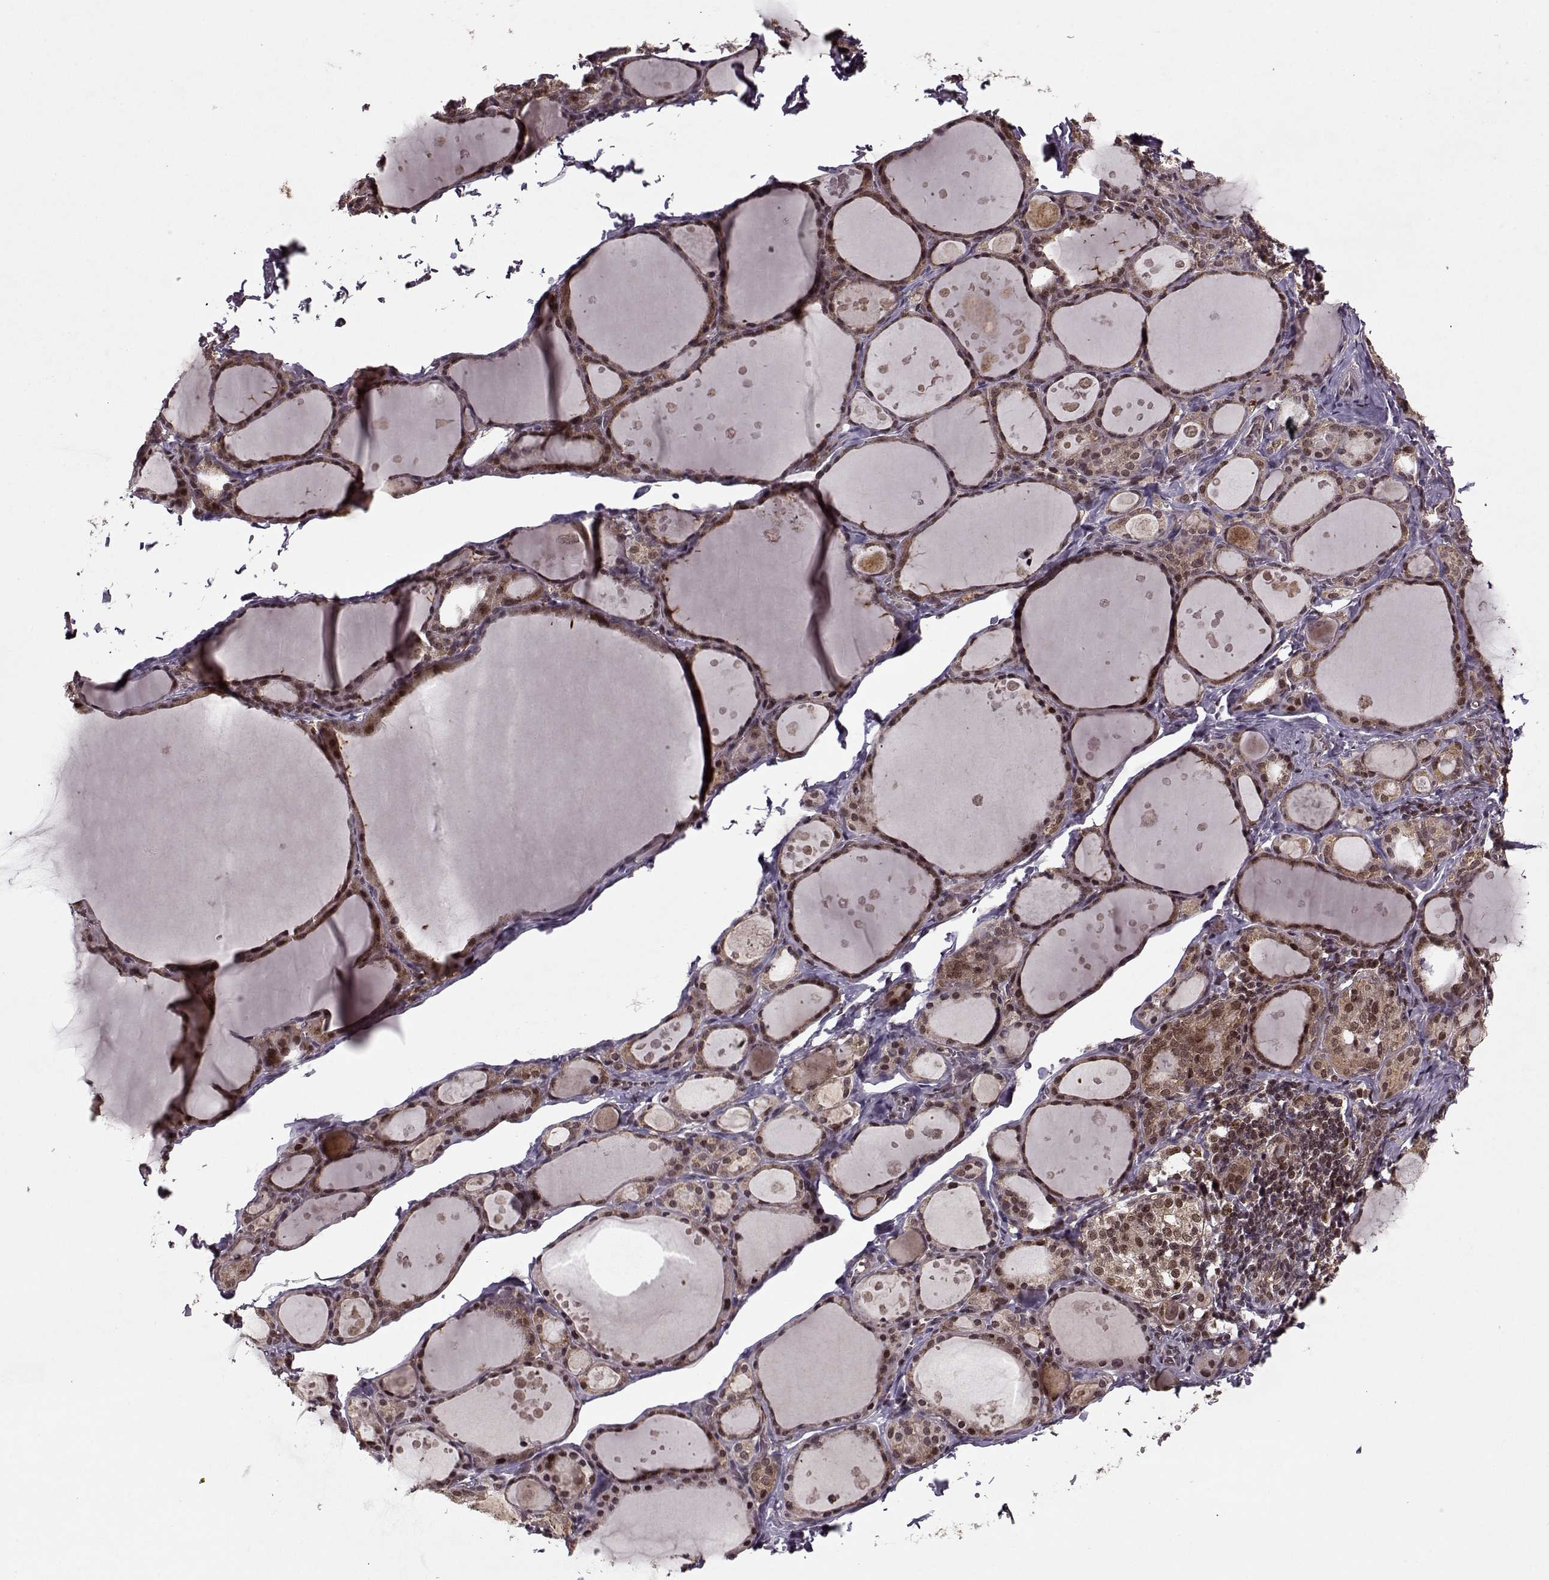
{"staining": {"intensity": "moderate", "quantity": ">75%", "location": "cytoplasmic/membranous,nuclear"}, "tissue": "thyroid gland", "cell_type": "Glandular cells", "image_type": "normal", "snomed": [{"axis": "morphology", "description": "Normal tissue, NOS"}, {"axis": "topography", "description": "Thyroid gland"}], "caption": "Immunohistochemical staining of normal thyroid gland exhibits moderate cytoplasmic/membranous,nuclear protein positivity in about >75% of glandular cells.", "gene": "PSMA7", "patient": {"sex": "male", "age": 68}}